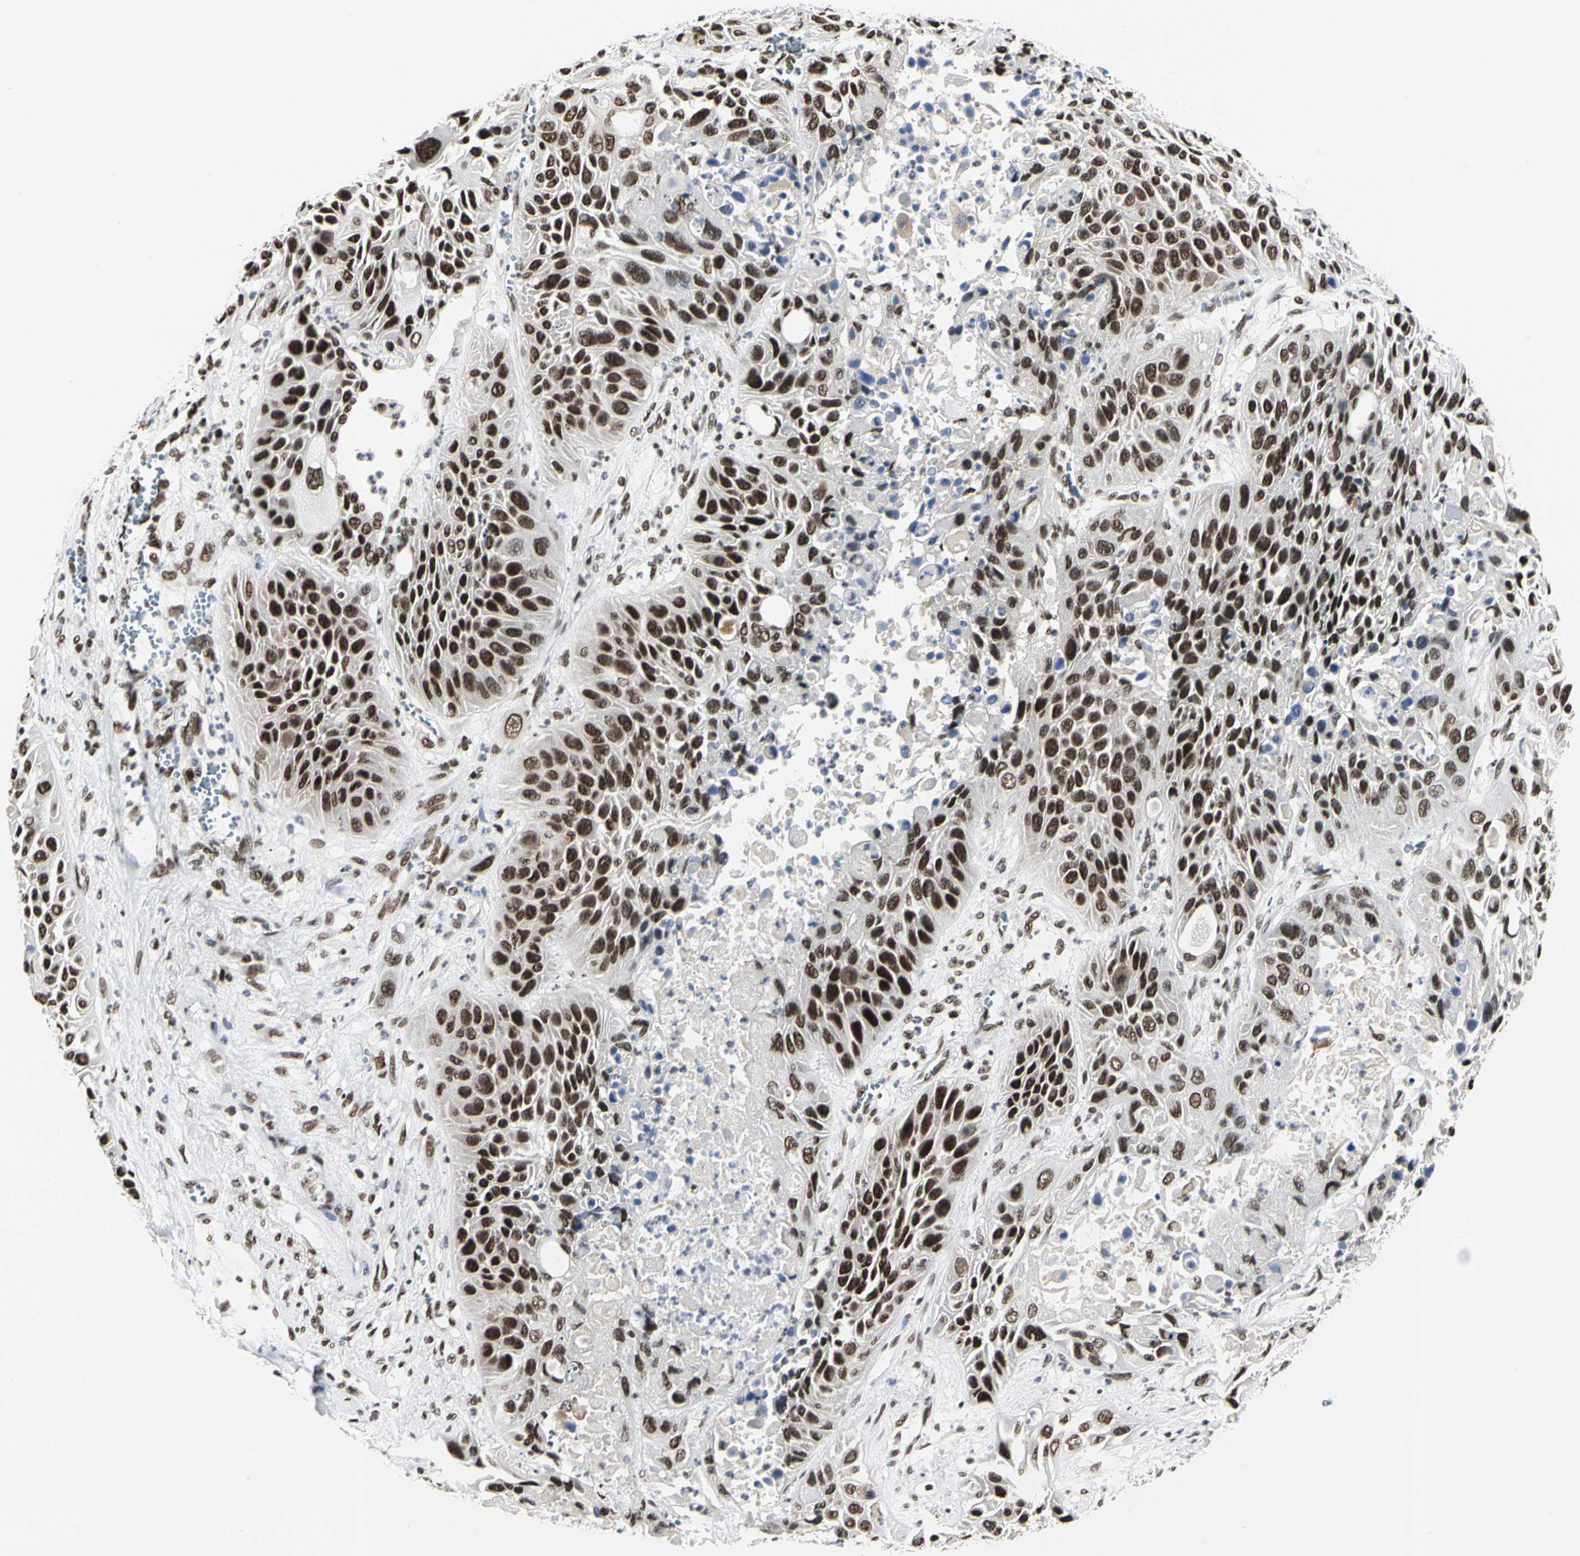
{"staining": {"intensity": "strong", "quantity": ">75%", "location": "nuclear"}, "tissue": "lung cancer", "cell_type": "Tumor cells", "image_type": "cancer", "snomed": [{"axis": "morphology", "description": "Squamous cell carcinoma, NOS"}, {"axis": "topography", "description": "Lung"}], "caption": "Protein analysis of lung cancer tissue exhibits strong nuclear expression in about >75% of tumor cells. The staining is performed using DAB brown chromogen to label protein expression. The nuclei are counter-stained blue using hematoxylin.", "gene": "PRMT3", "patient": {"sex": "female", "age": 76}}